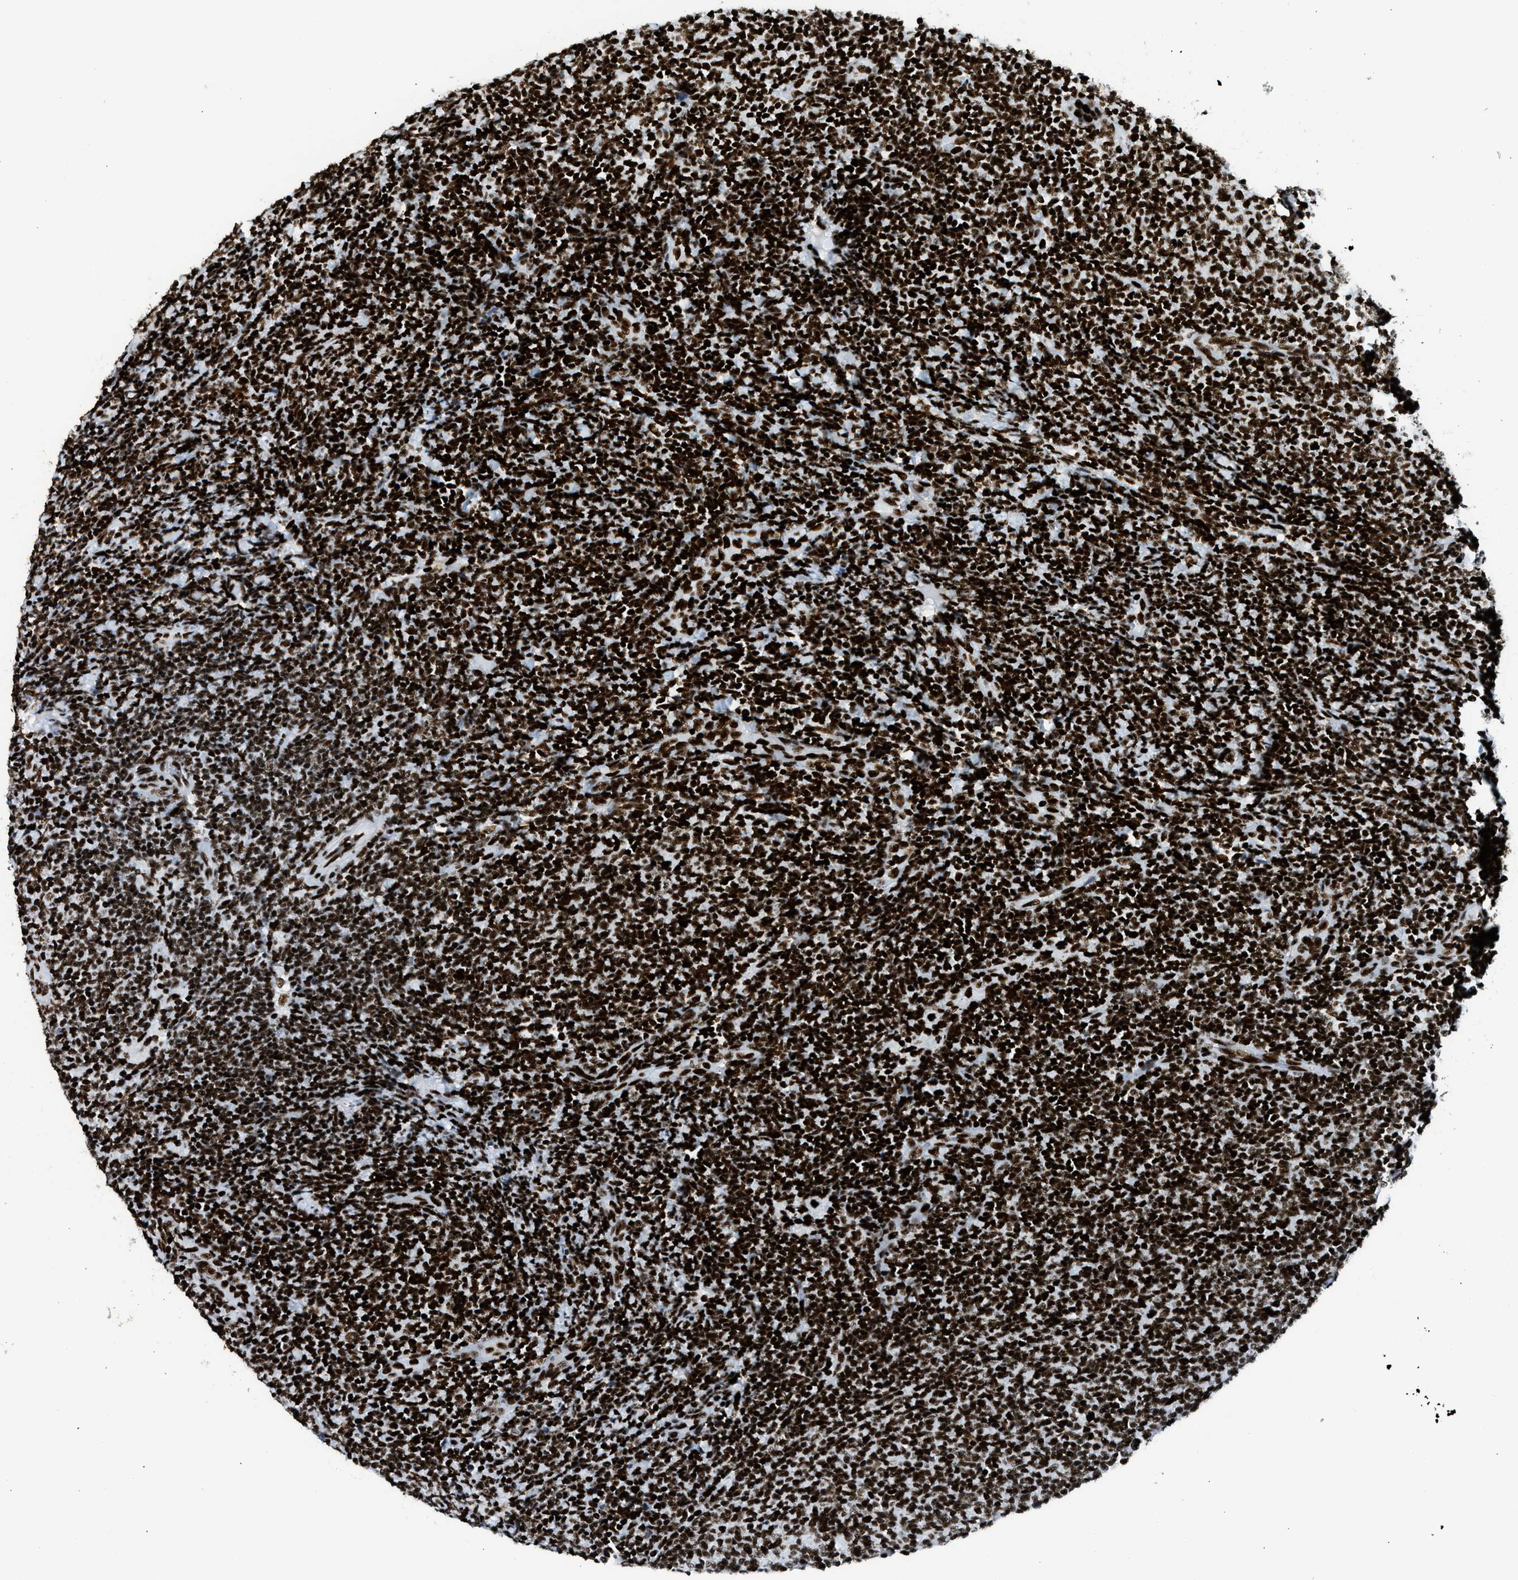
{"staining": {"intensity": "strong", "quantity": ">75%", "location": "nuclear"}, "tissue": "lymphoma", "cell_type": "Tumor cells", "image_type": "cancer", "snomed": [{"axis": "morphology", "description": "Malignant lymphoma, non-Hodgkin's type, Low grade"}, {"axis": "topography", "description": "Lymph node"}], "caption": "This is a histology image of immunohistochemistry staining of lymphoma, which shows strong expression in the nuclear of tumor cells.", "gene": "PIF1", "patient": {"sex": "male", "age": 66}}